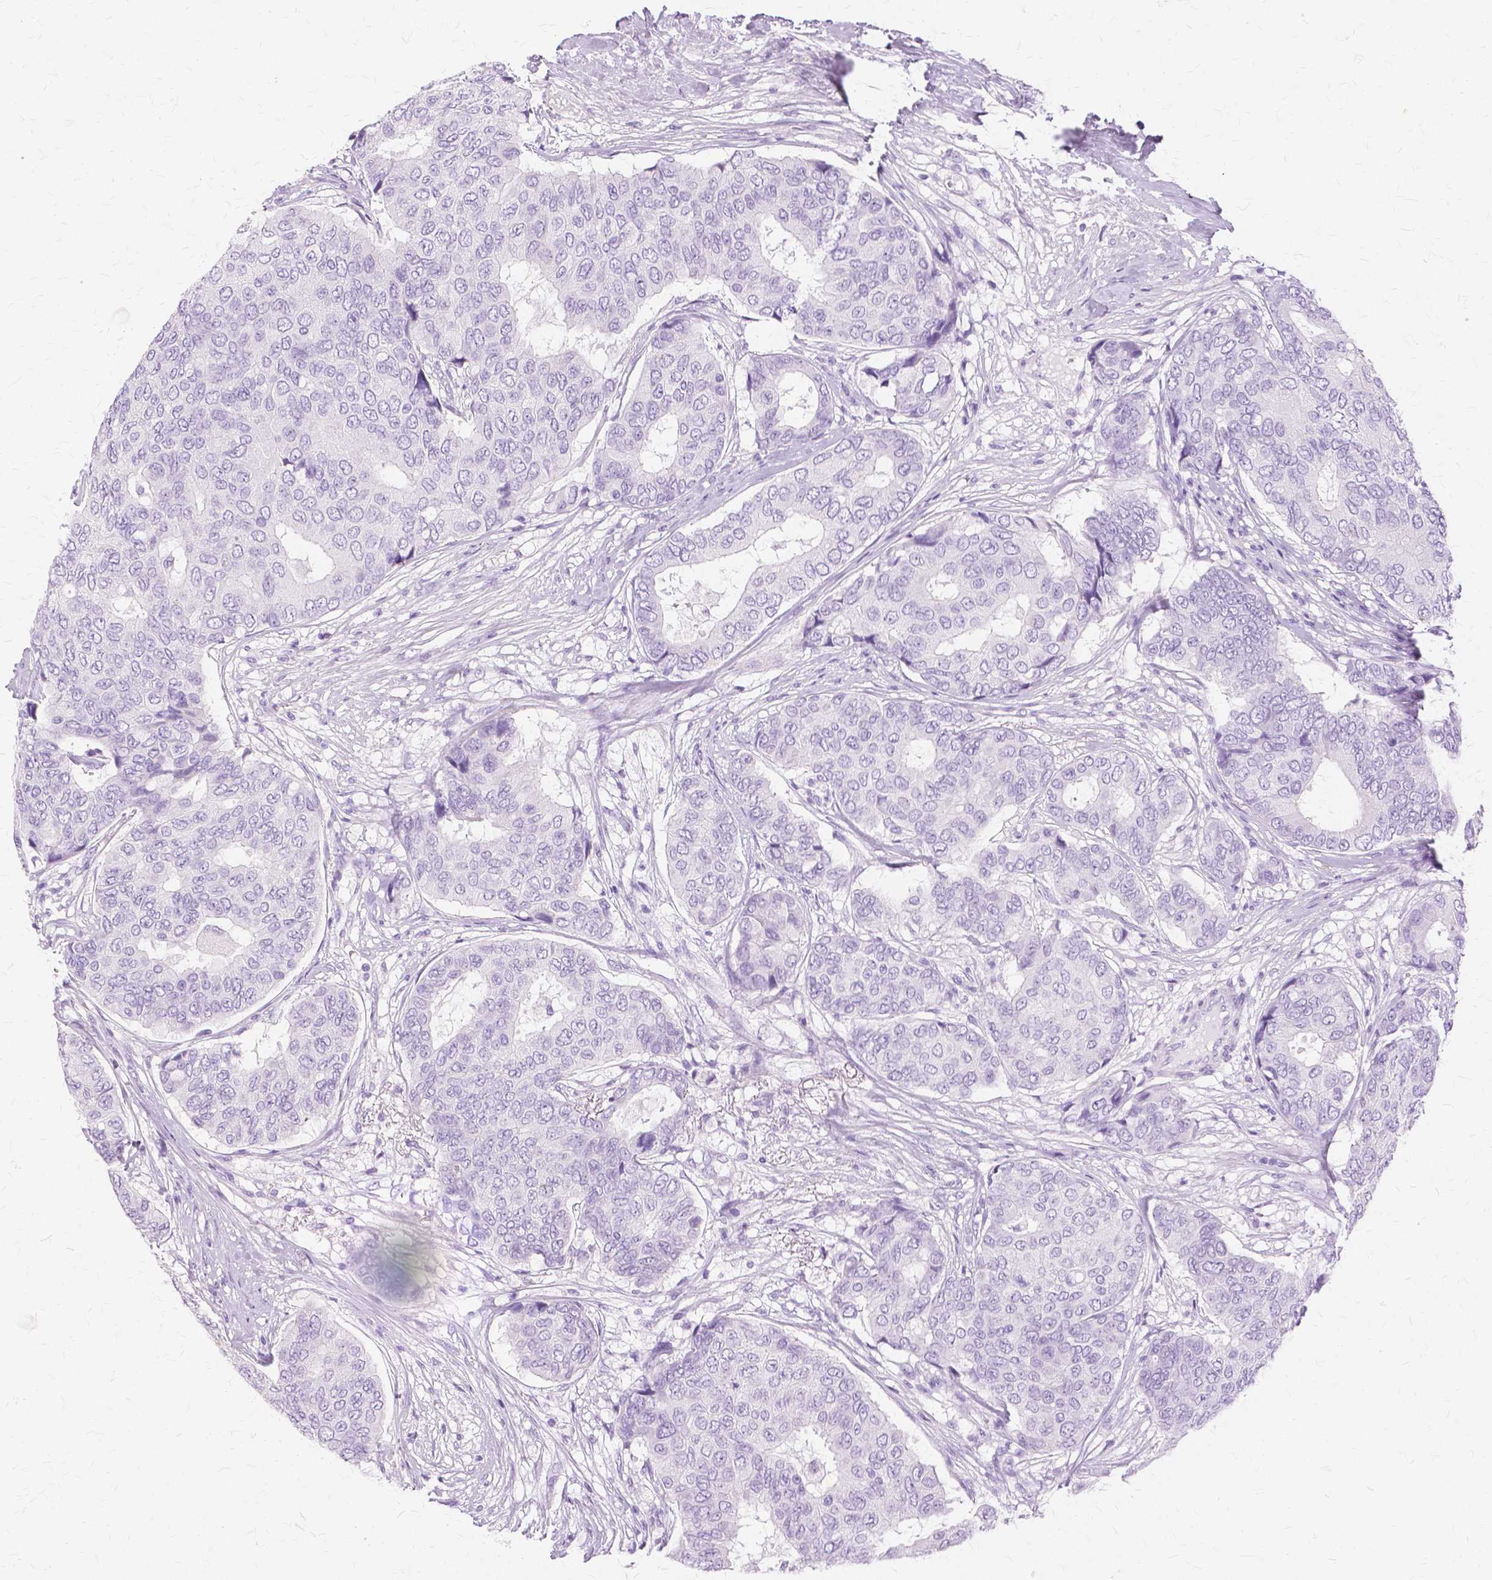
{"staining": {"intensity": "negative", "quantity": "none", "location": "none"}, "tissue": "breast cancer", "cell_type": "Tumor cells", "image_type": "cancer", "snomed": [{"axis": "morphology", "description": "Duct carcinoma"}, {"axis": "topography", "description": "Breast"}], "caption": "This micrograph is of breast infiltrating ductal carcinoma stained with IHC to label a protein in brown with the nuclei are counter-stained blue. There is no positivity in tumor cells.", "gene": "TGM1", "patient": {"sex": "female", "age": 75}}